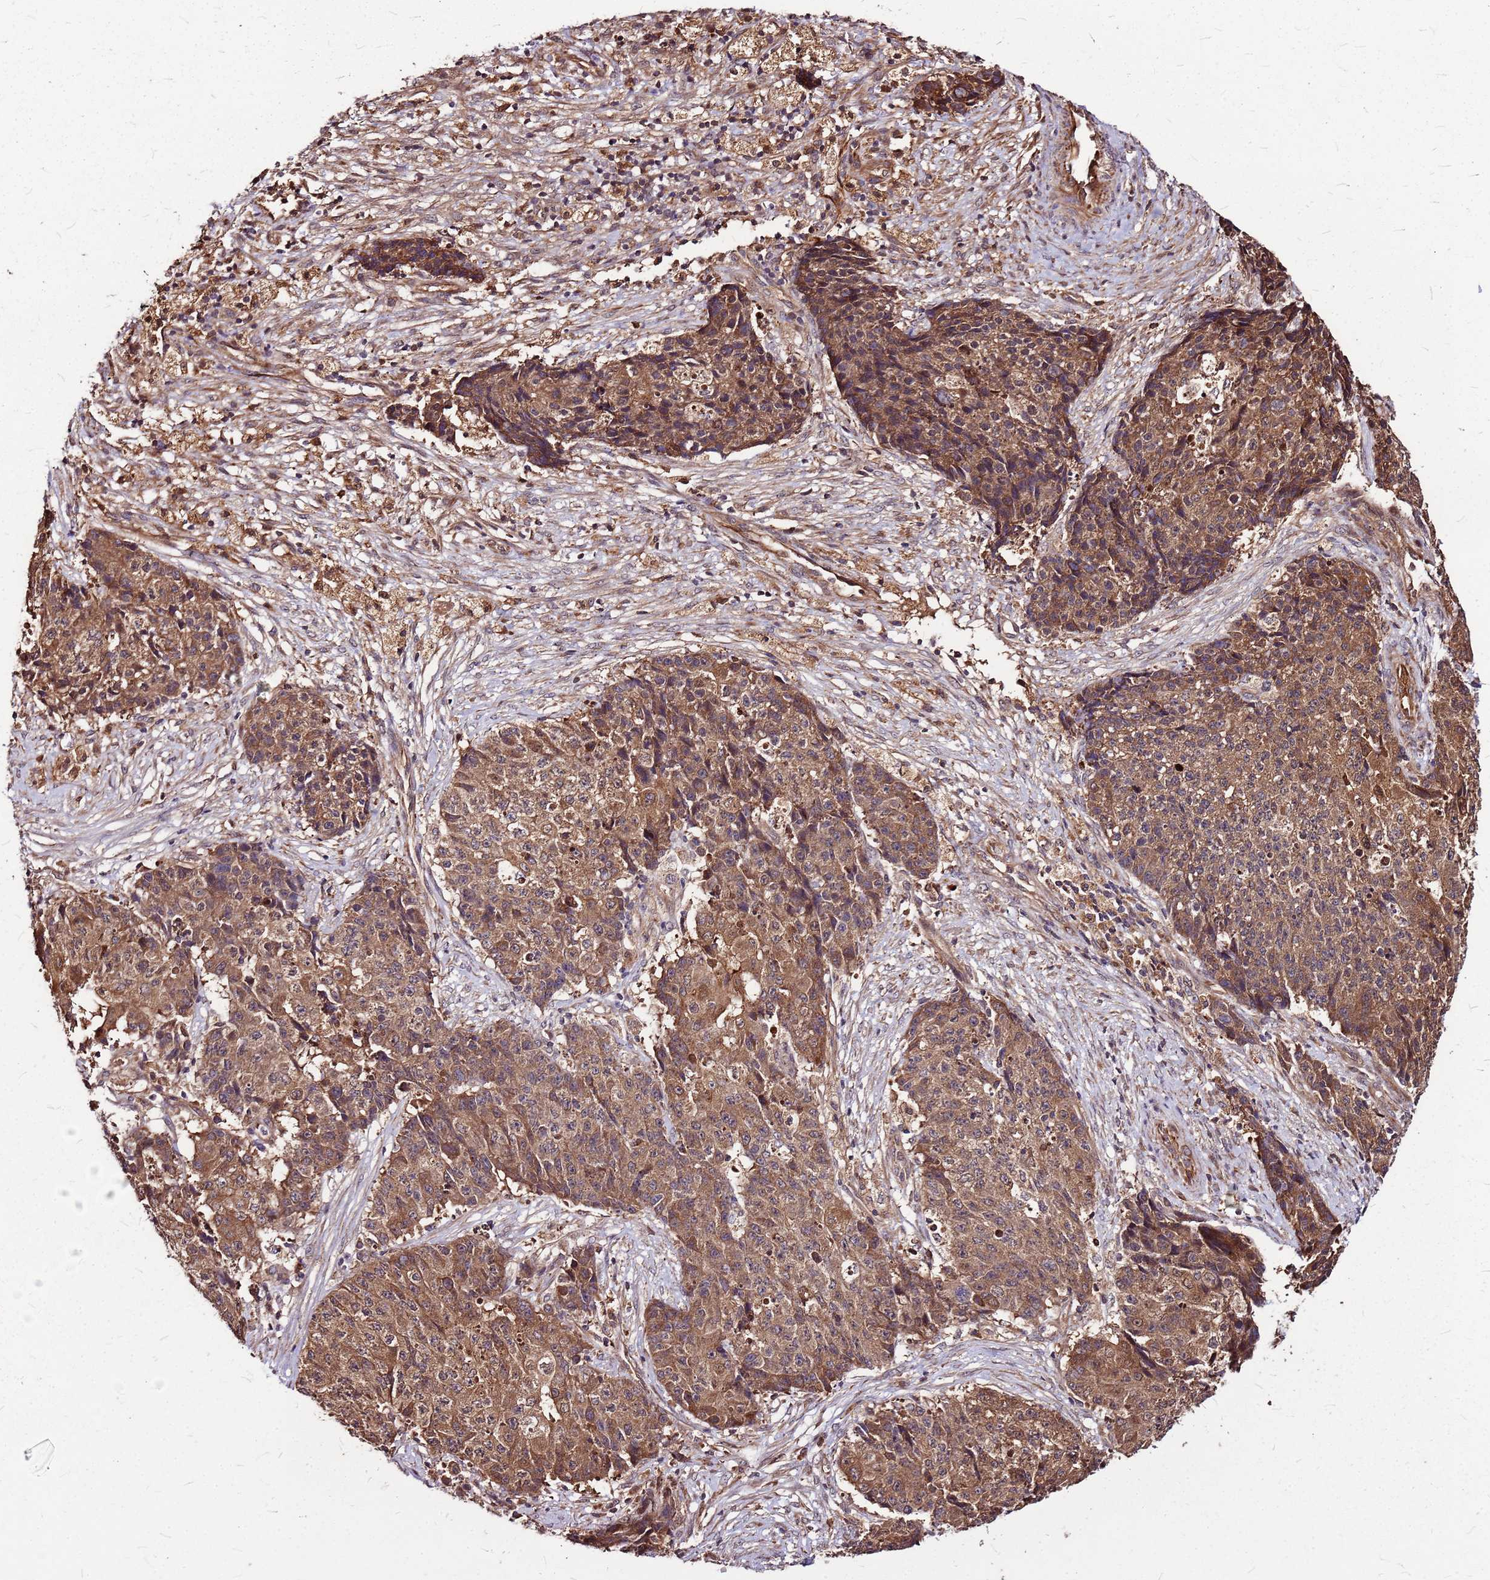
{"staining": {"intensity": "moderate", "quantity": ">75%", "location": "cytoplasmic/membranous"}, "tissue": "ovarian cancer", "cell_type": "Tumor cells", "image_type": "cancer", "snomed": [{"axis": "morphology", "description": "Carcinoma, endometroid"}, {"axis": "topography", "description": "Ovary"}], "caption": "Immunohistochemistry micrograph of human ovarian cancer (endometroid carcinoma) stained for a protein (brown), which shows medium levels of moderate cytoplasmic/membranous staining in about >75% of tumor cells.", "gene": "LYPLAL1", "patient": {"sex": "female", "age": 42}}